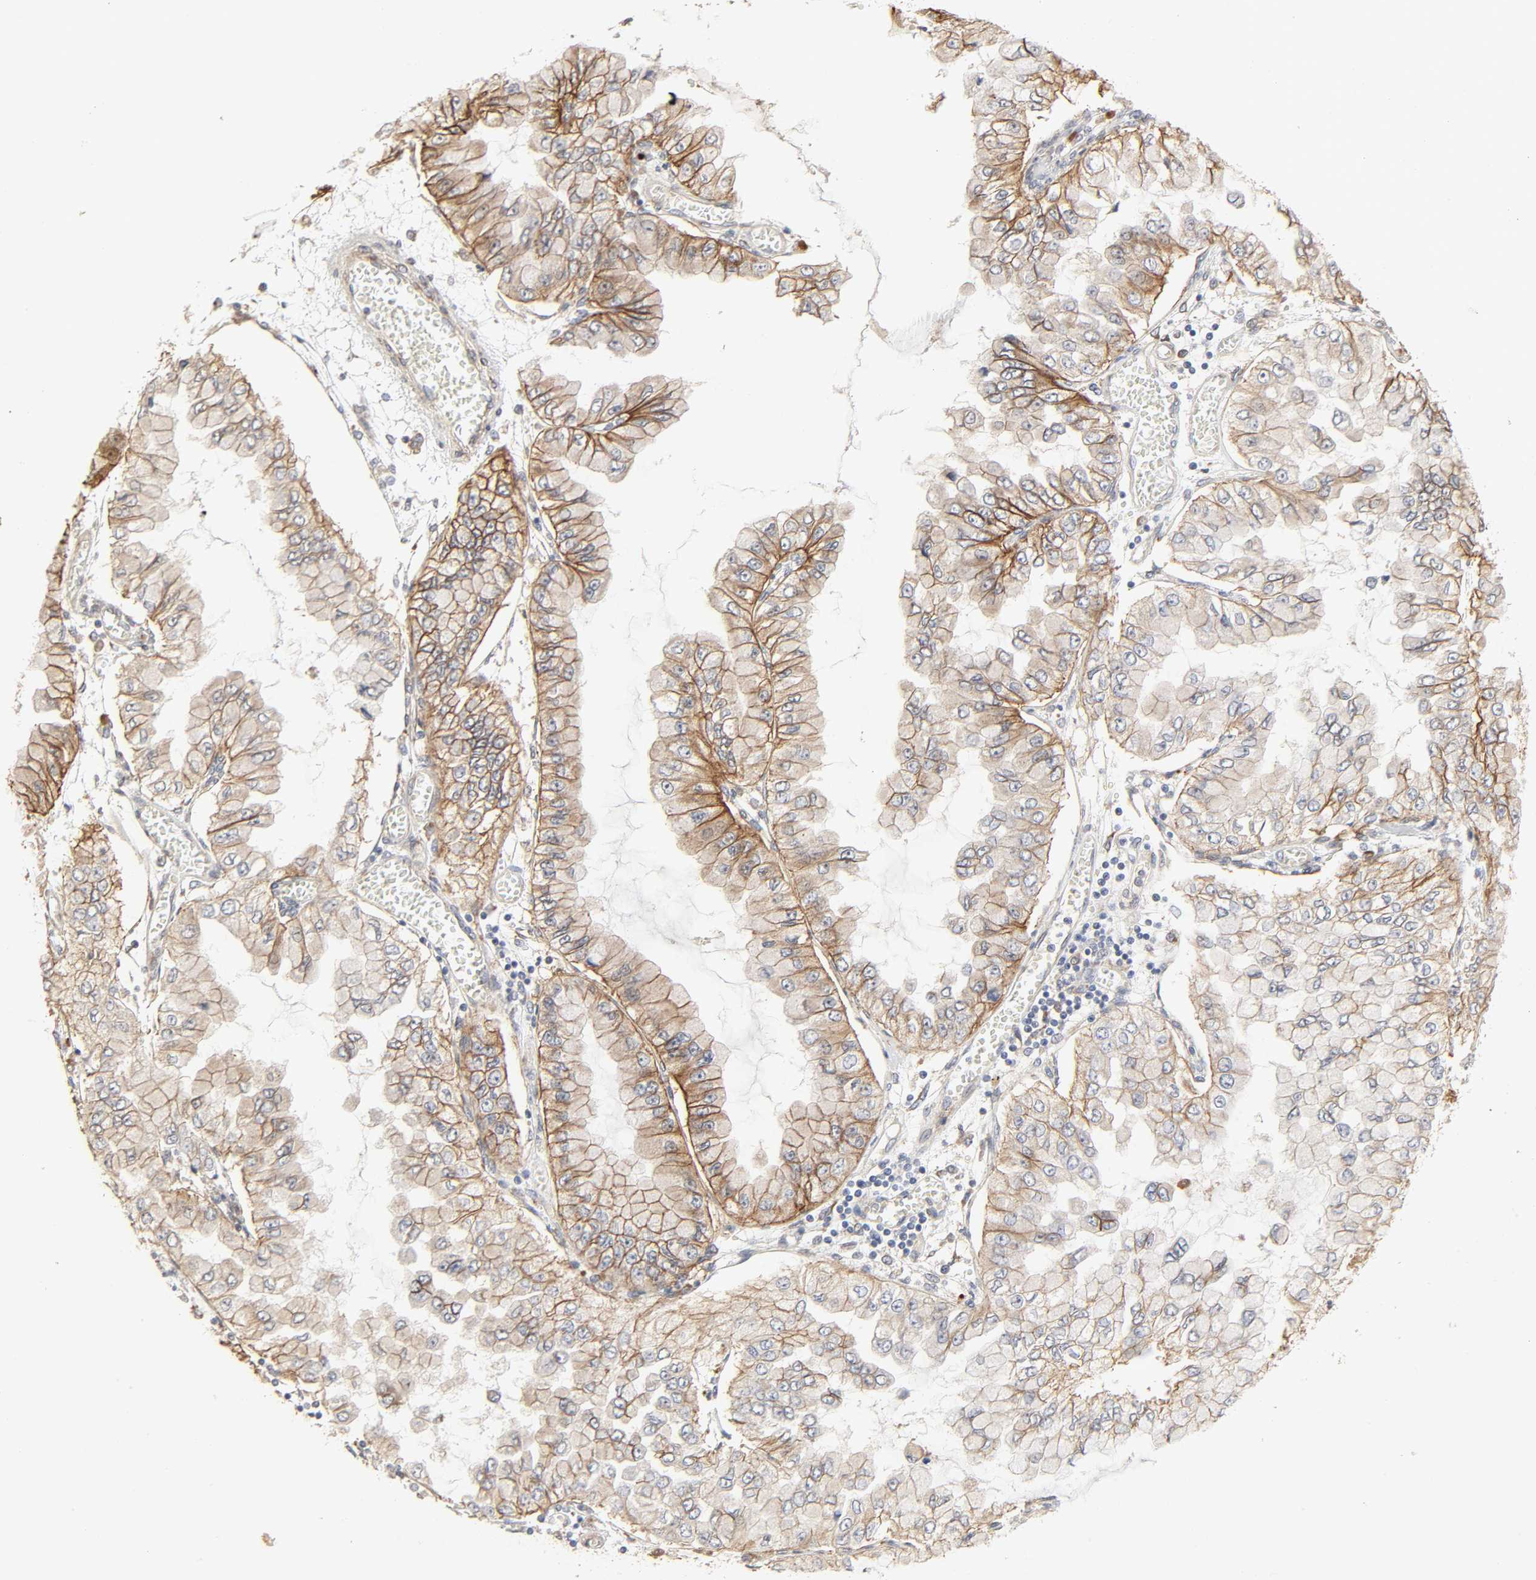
{"staining": {"intensity": "moderate", "quantity": ">75%", "location": "cytoplasmic/membranous"}, "tissue": "liver cancer", "cell_type": "Tumor cells", "image_type": "cancer", "snomed": [{"axis": "morphology", "description": "Cholangiocarcinoma"}, {"axis": "topography", "description": "Liver"}], "caption": "A histopathology image showing moderate cytoplasmic/membranous expression in about >75% of tumor cells in liver cancer, as visualized by brown immunohistochemical staining.", "gene": "NDRG2", "patient": {"sex": "female", "age": 79}}